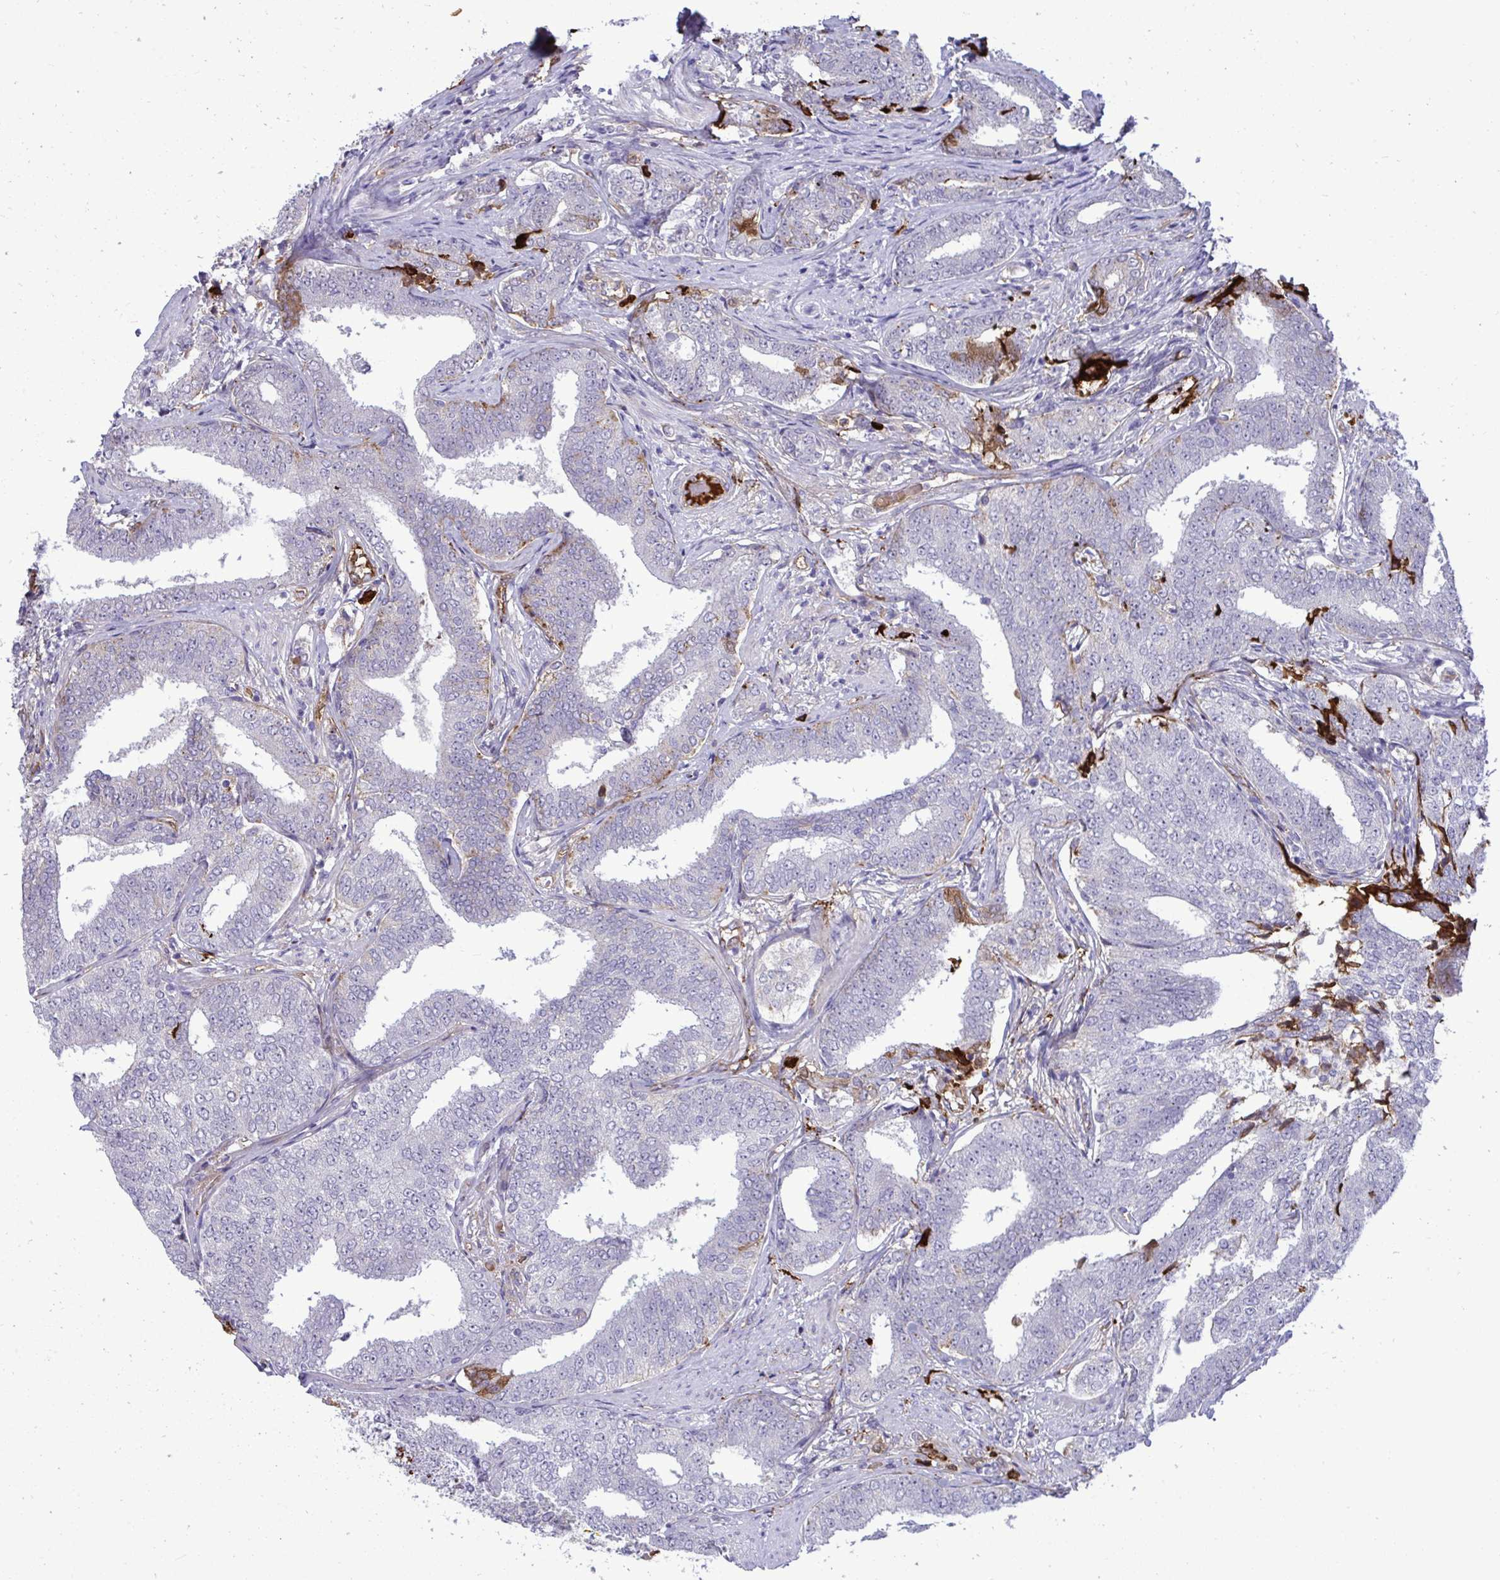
{"staining": {"intensity": "negative", "quantity": "none", "location": "none"}, "tissue": "prostate cancer", "cell_type": "Tumor cells", "image_type": "cancer", "snomed": [{"axis": "morphology", "description": "Adenocarcinoma, High grade"}, {"axis": "topography", "description": "Prostate"}], "caption": "A micrograph of prostate cancer (adenocarcinoma (high-grade)) stained for a protein displays no brown staining in tumor cells. (IHC, brightfield microscopy, high magnification).", "gene": "F2", "patient": {"sex": "male", "age": 72}}